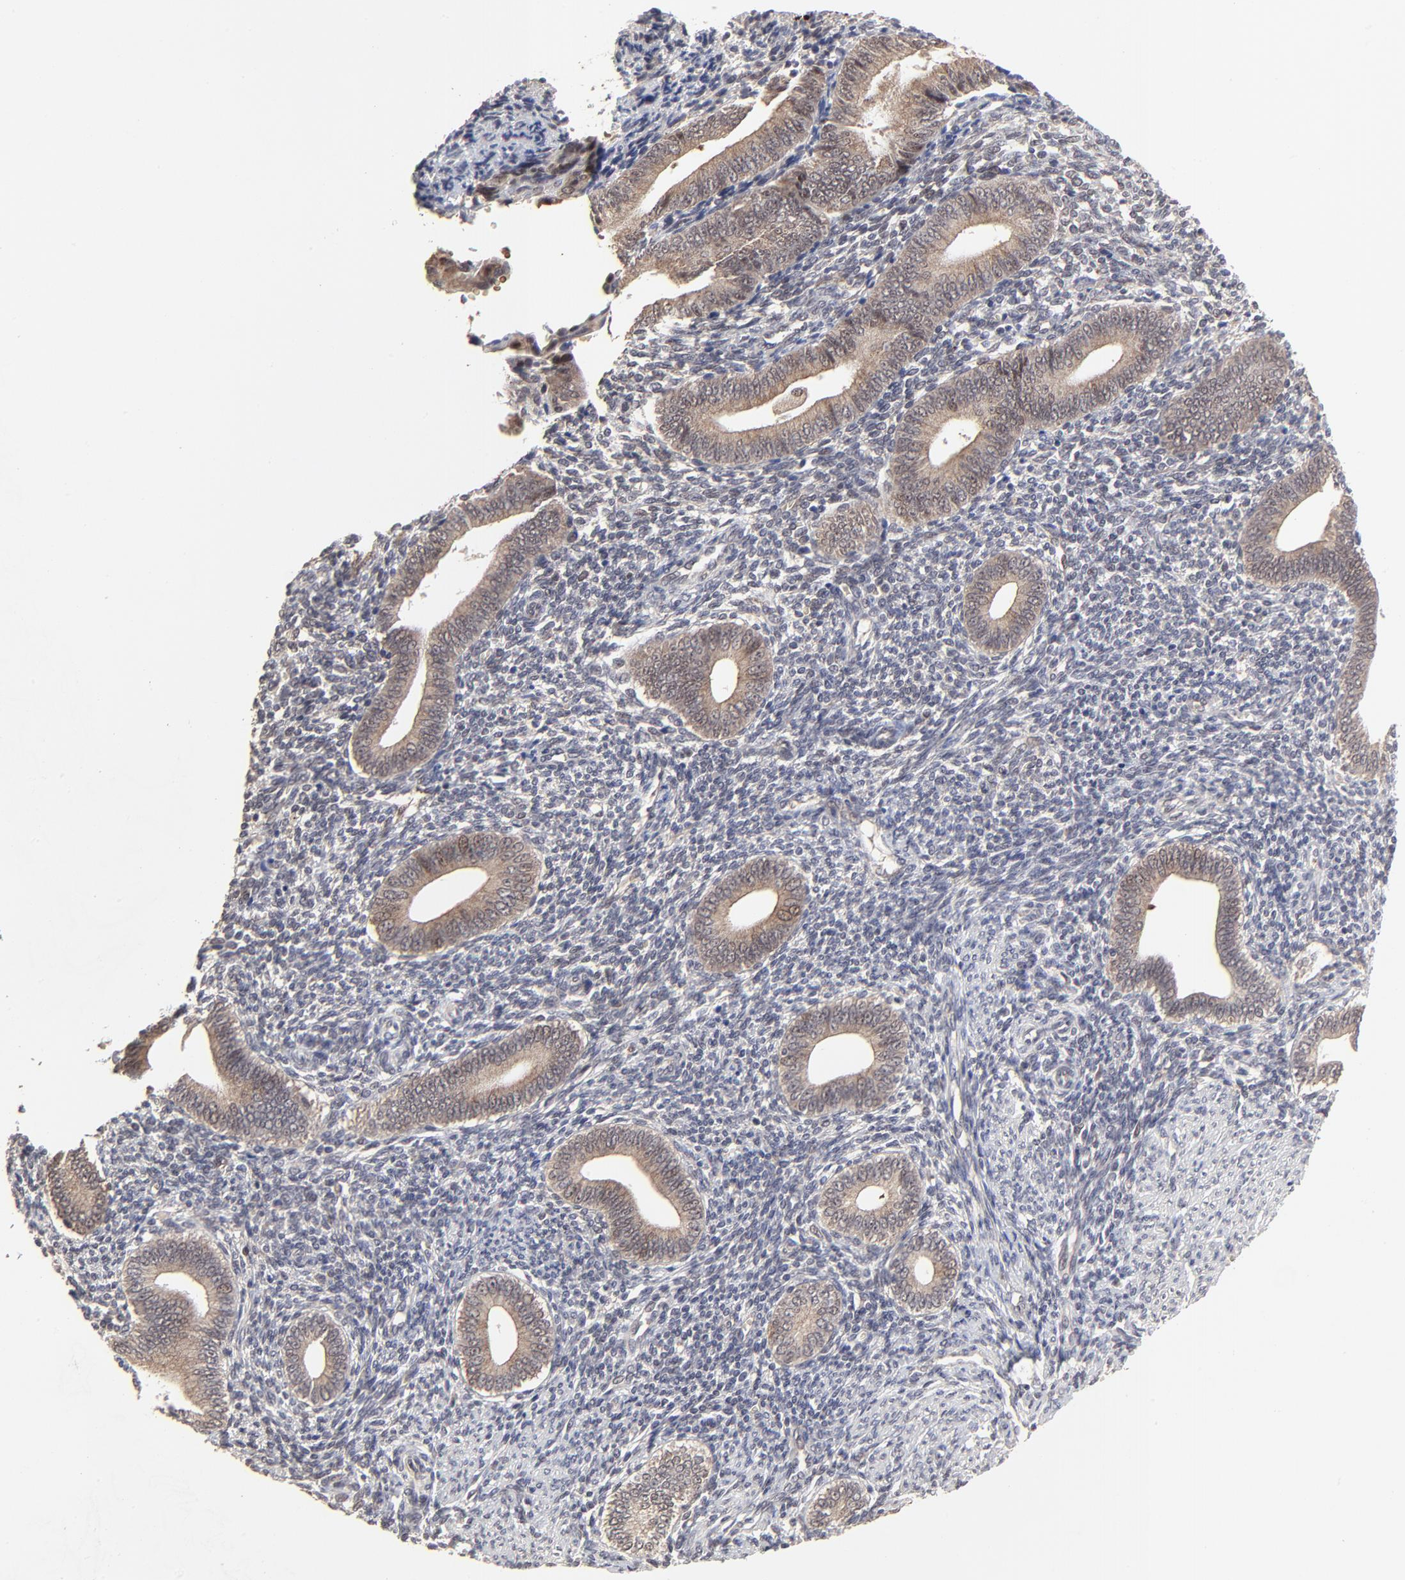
{"staining": {"intensity": "negative", "quantity": "none", "location": "none"}, "tissue": "endometrium", "cell_type": "Cells in endometrial stroma", "image_type": "normal", "snomed": [{"axis": "morphology", "description": "Normal tissue, NOS"}, {"axis": "topography", "description": "Uterus"}, {"axis": "topography", "description": "Endometrium"}], "caption": "Immunohistochemistry (IHC) histopathology image of benign endometrium stained for a protein (brown), which shows no staining in cells in endometrial stroma. (Immunohistochemistry, brightfield microscopy, high magnification).", "gene": "FRMD8", "patient": {"sex": "female", "age": 33}}